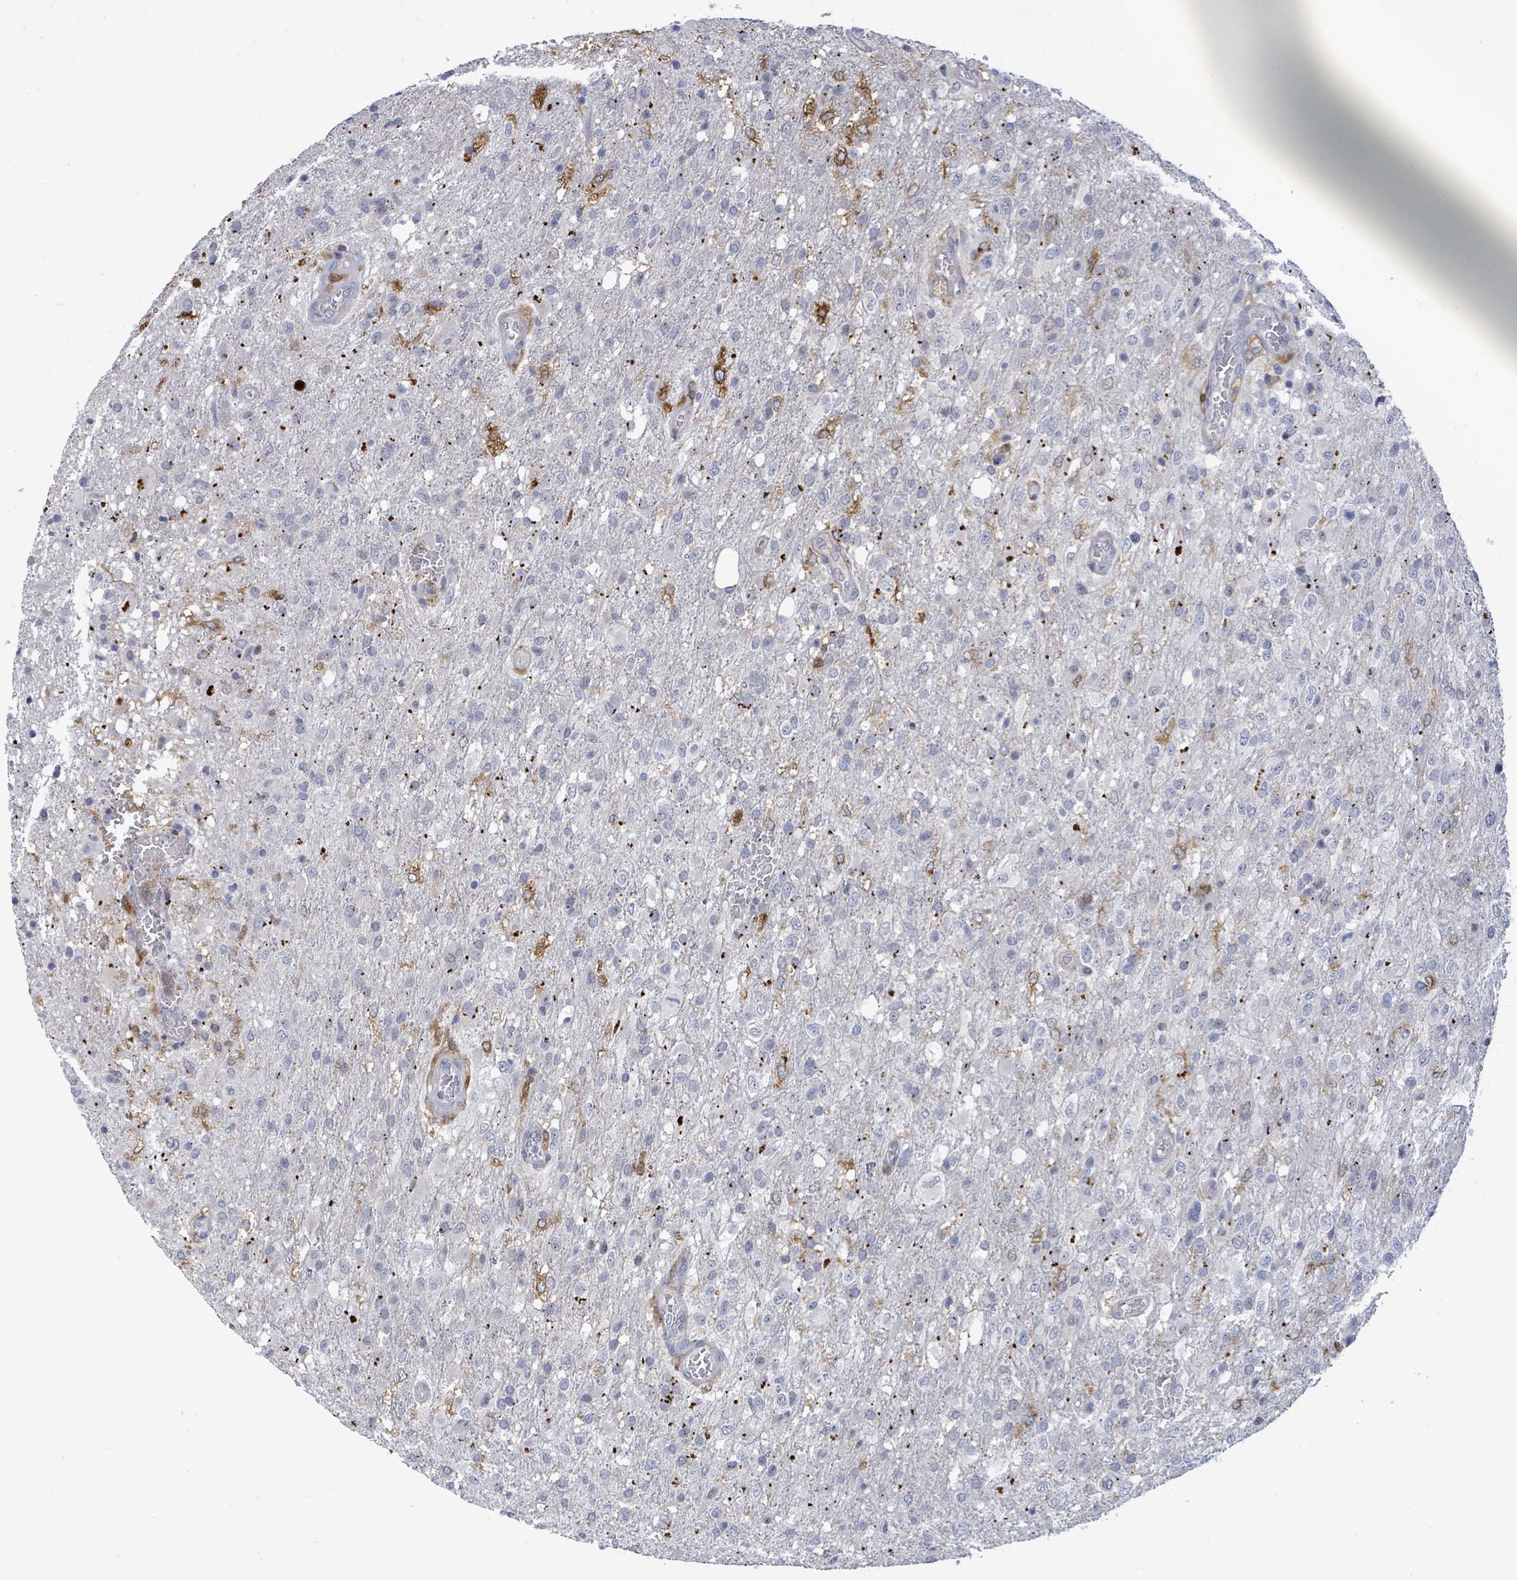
{"staining": {"intensity": "negative", "quantity": "none", "location": "none"}, "tissue": "glioma", "cell_type": "Tumor cells", "image_type": "cancer", "snomed": [{"axis": "morphology", "description": "Glioma, malignant, High grade"}, {"axis": "topography", "description": "Brain"}], "caption": "This is an immunohistochemistry histopathology image of human glioma. There is no expression in tumor cells.", "gene": "CT45A5", "patient": {"sex": "female", "age": 74}}